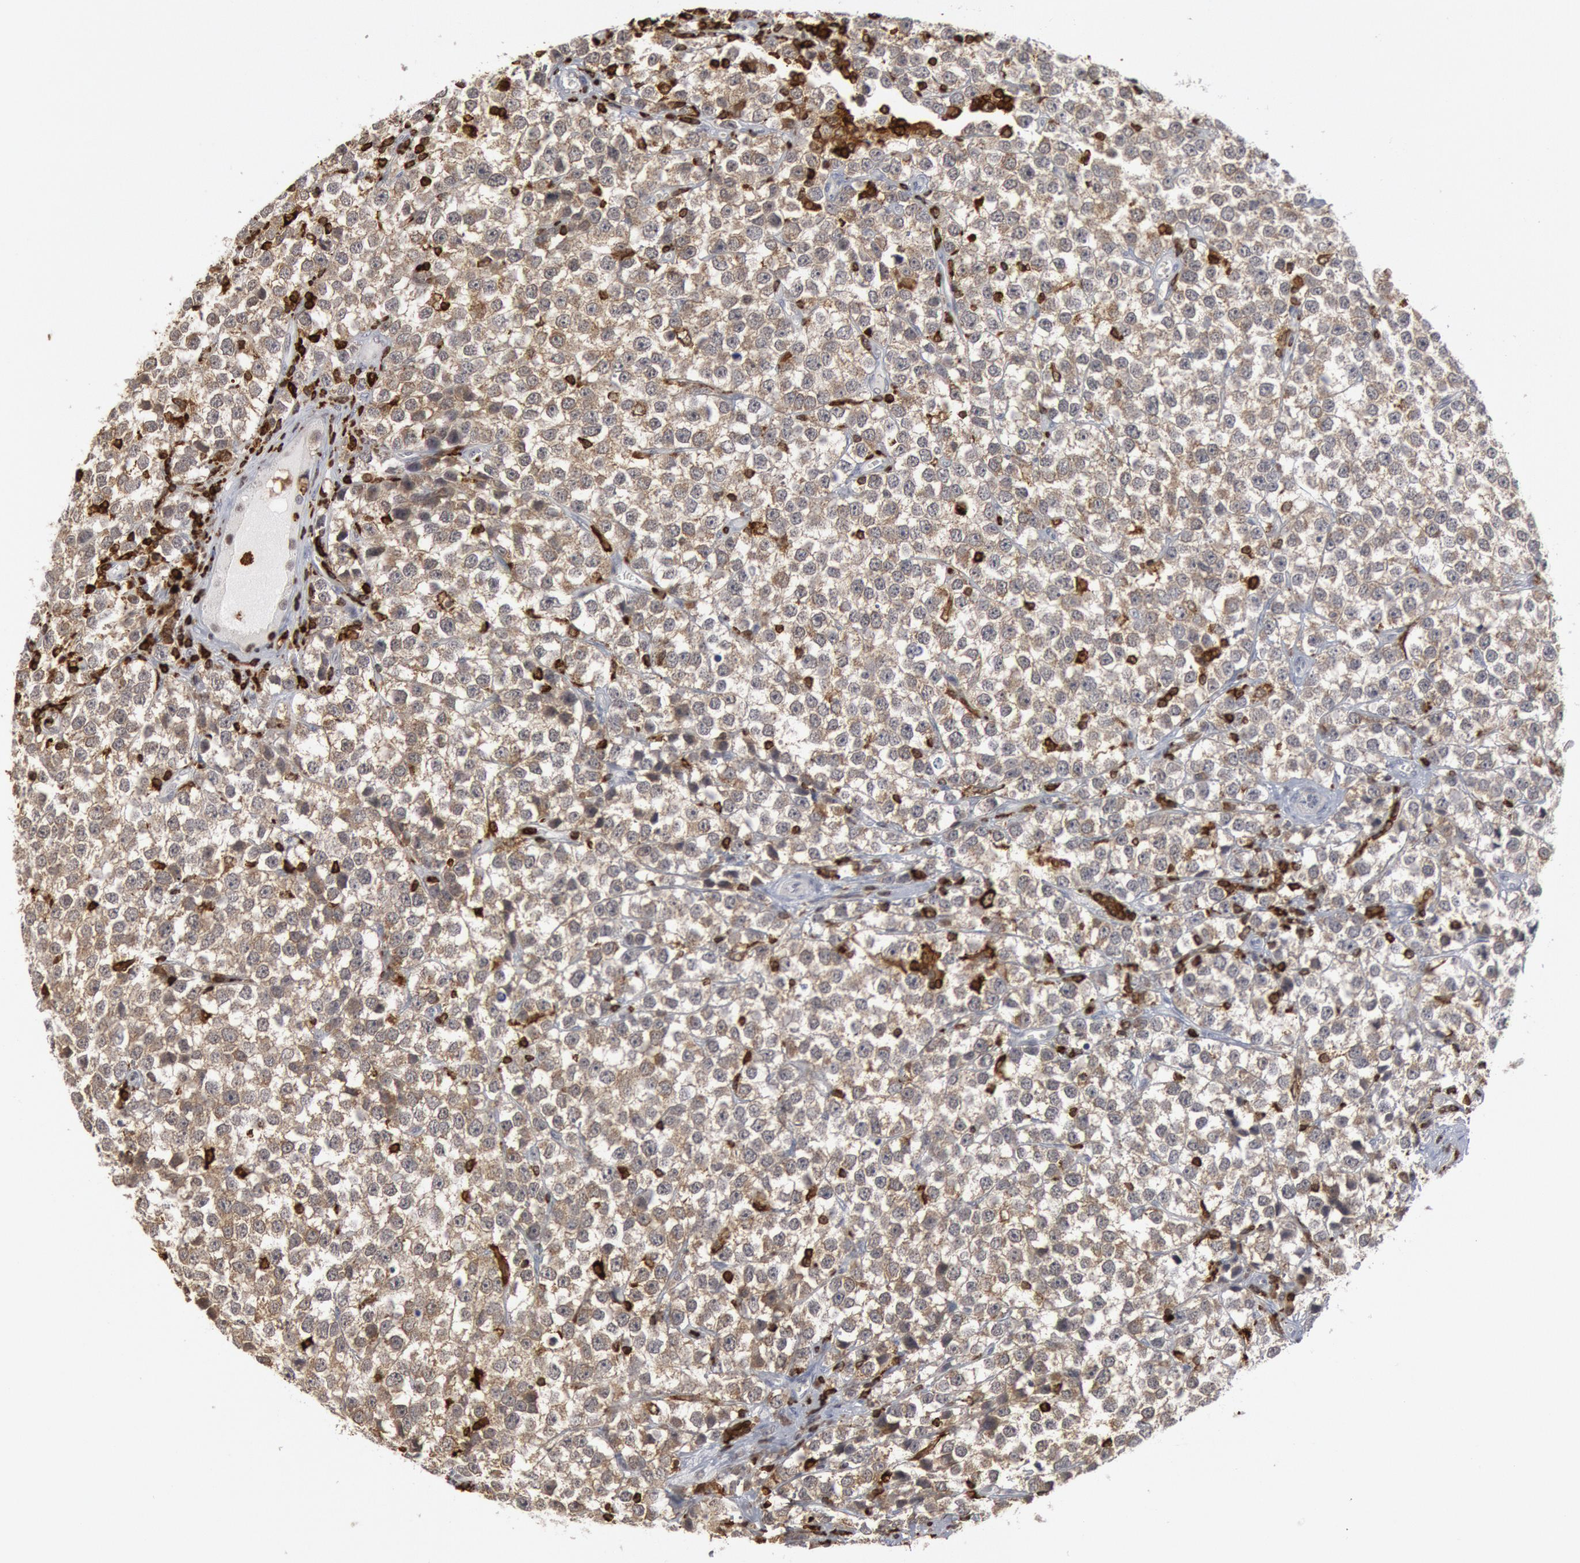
{"staining": {"intensity": "moderate", "quantity": ">75%", "location": "cytoplasmic/membranous"}, "tissue": "testis cancer", "cell_type": "Tumor cells", "image_type": "cancer", "snomed": [{"axis": "morphology", "description": "Seminoma, NOS"}, {"axis": "topography", "description": "Testis"}], "caption": "IHC (DAB) staining of human testis cancer shows moderate cytoplasmic/membranous protein staining in approximately >75% of tumor cells. (Stains: DAB in brown, nuclei in blue, Microscopy: brightfield microscopy at high magnification).", "gene": "PTPN6", "patient": {"sex": "male", "age": 25}}